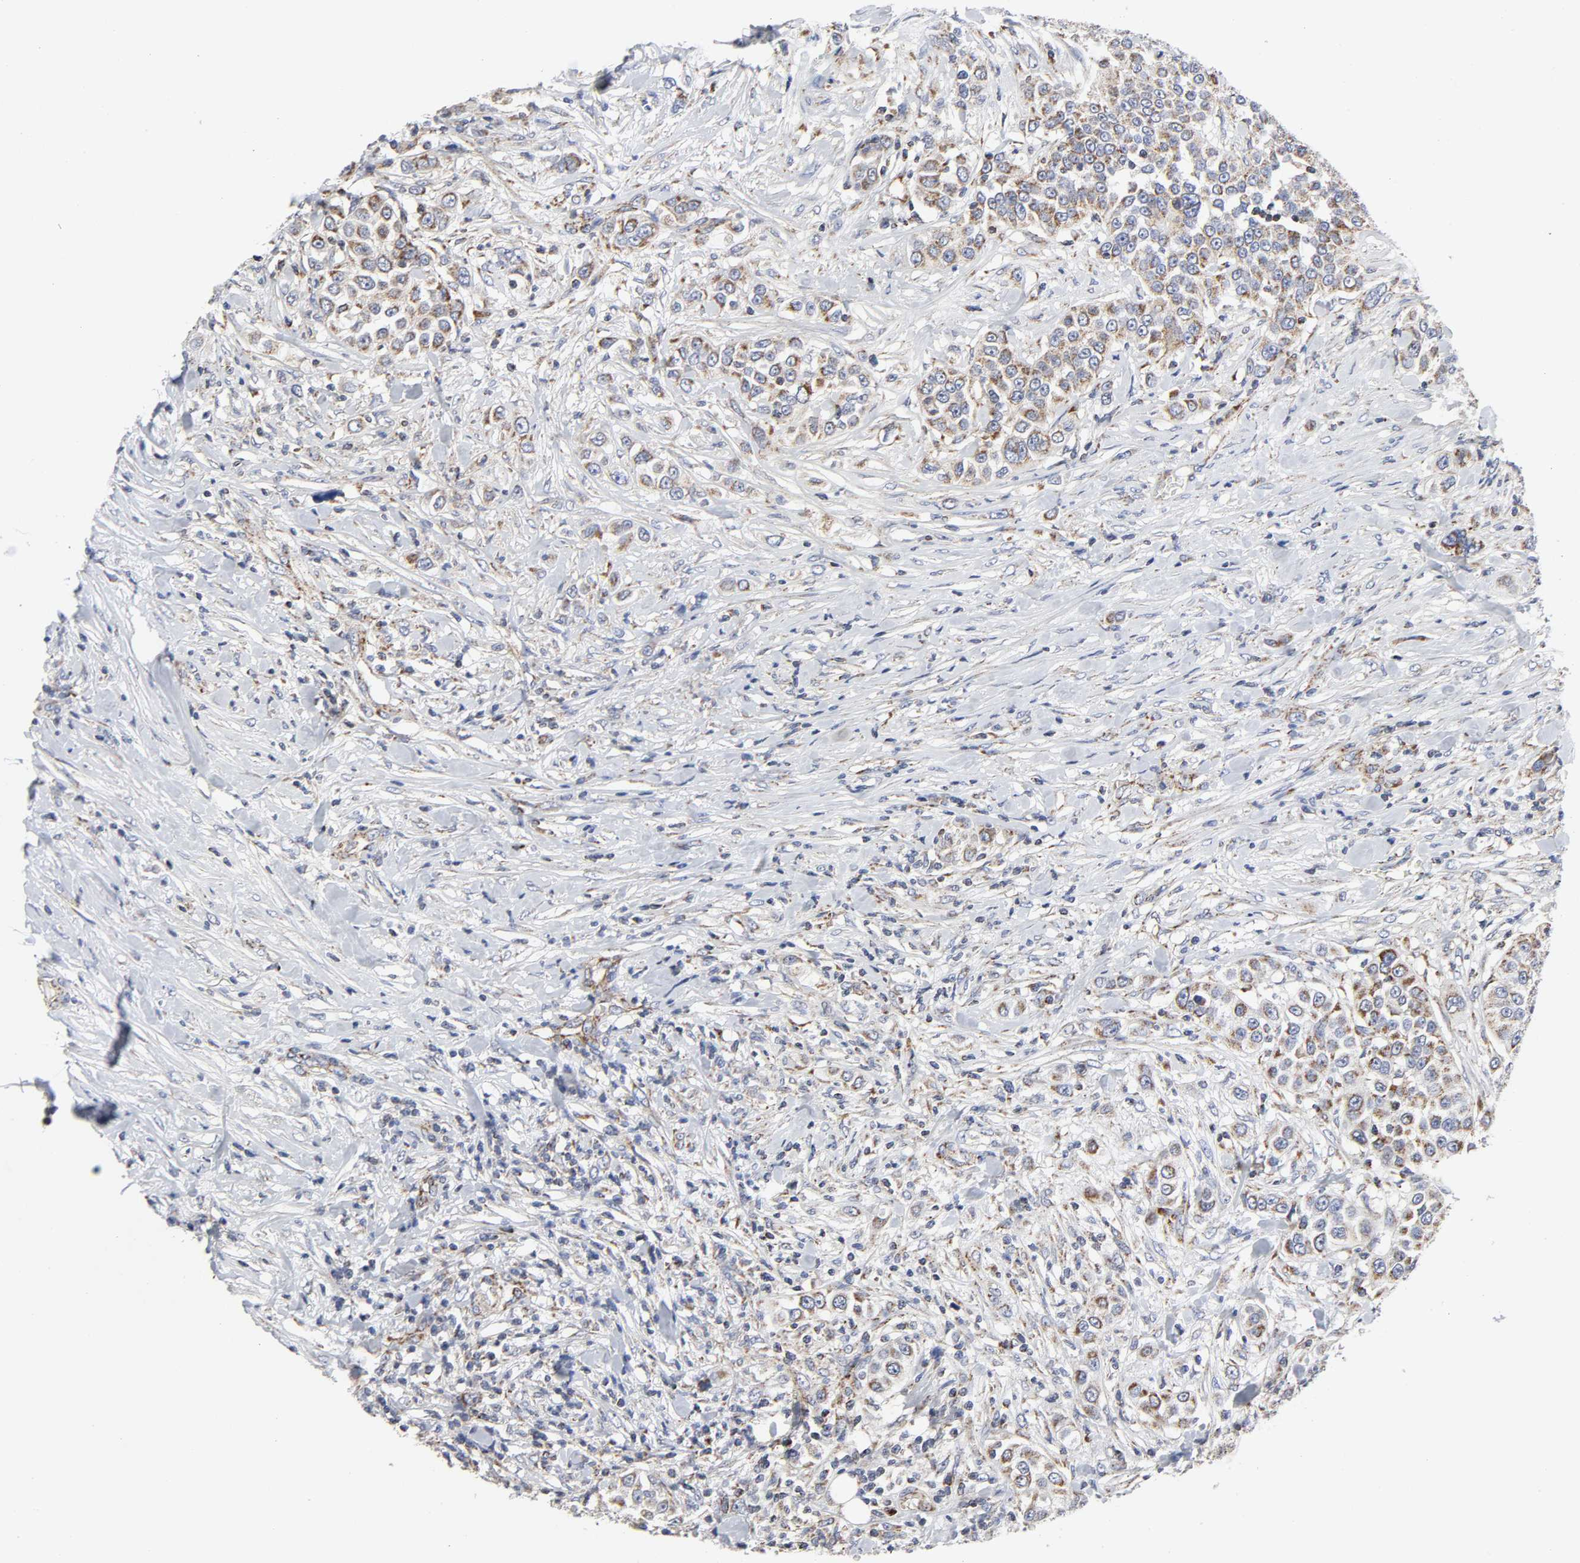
{"staining": {"intensity": "weak", "quantity": "25%-75%", "location": "cytoplasmic/membranous"}, "tissue": "urothelial cancer", "cell_type": "Tumor cells", "image_type": "cancer", "snomed": [{"axis": "morphology", "description": "Urothelial carcinoma, High grade"}, {"axis": "topography", "description": "Urinary bladder"}], "caption": "Immunohistochemical staining of urothelial carcinoma (high-grade) exhibits weak cytoplasmic/membranous protein positivity in approximately 25%-75% of tumor cells.", "gene": "AOPEP", "patient": {"sex": "female", "age": 80}}